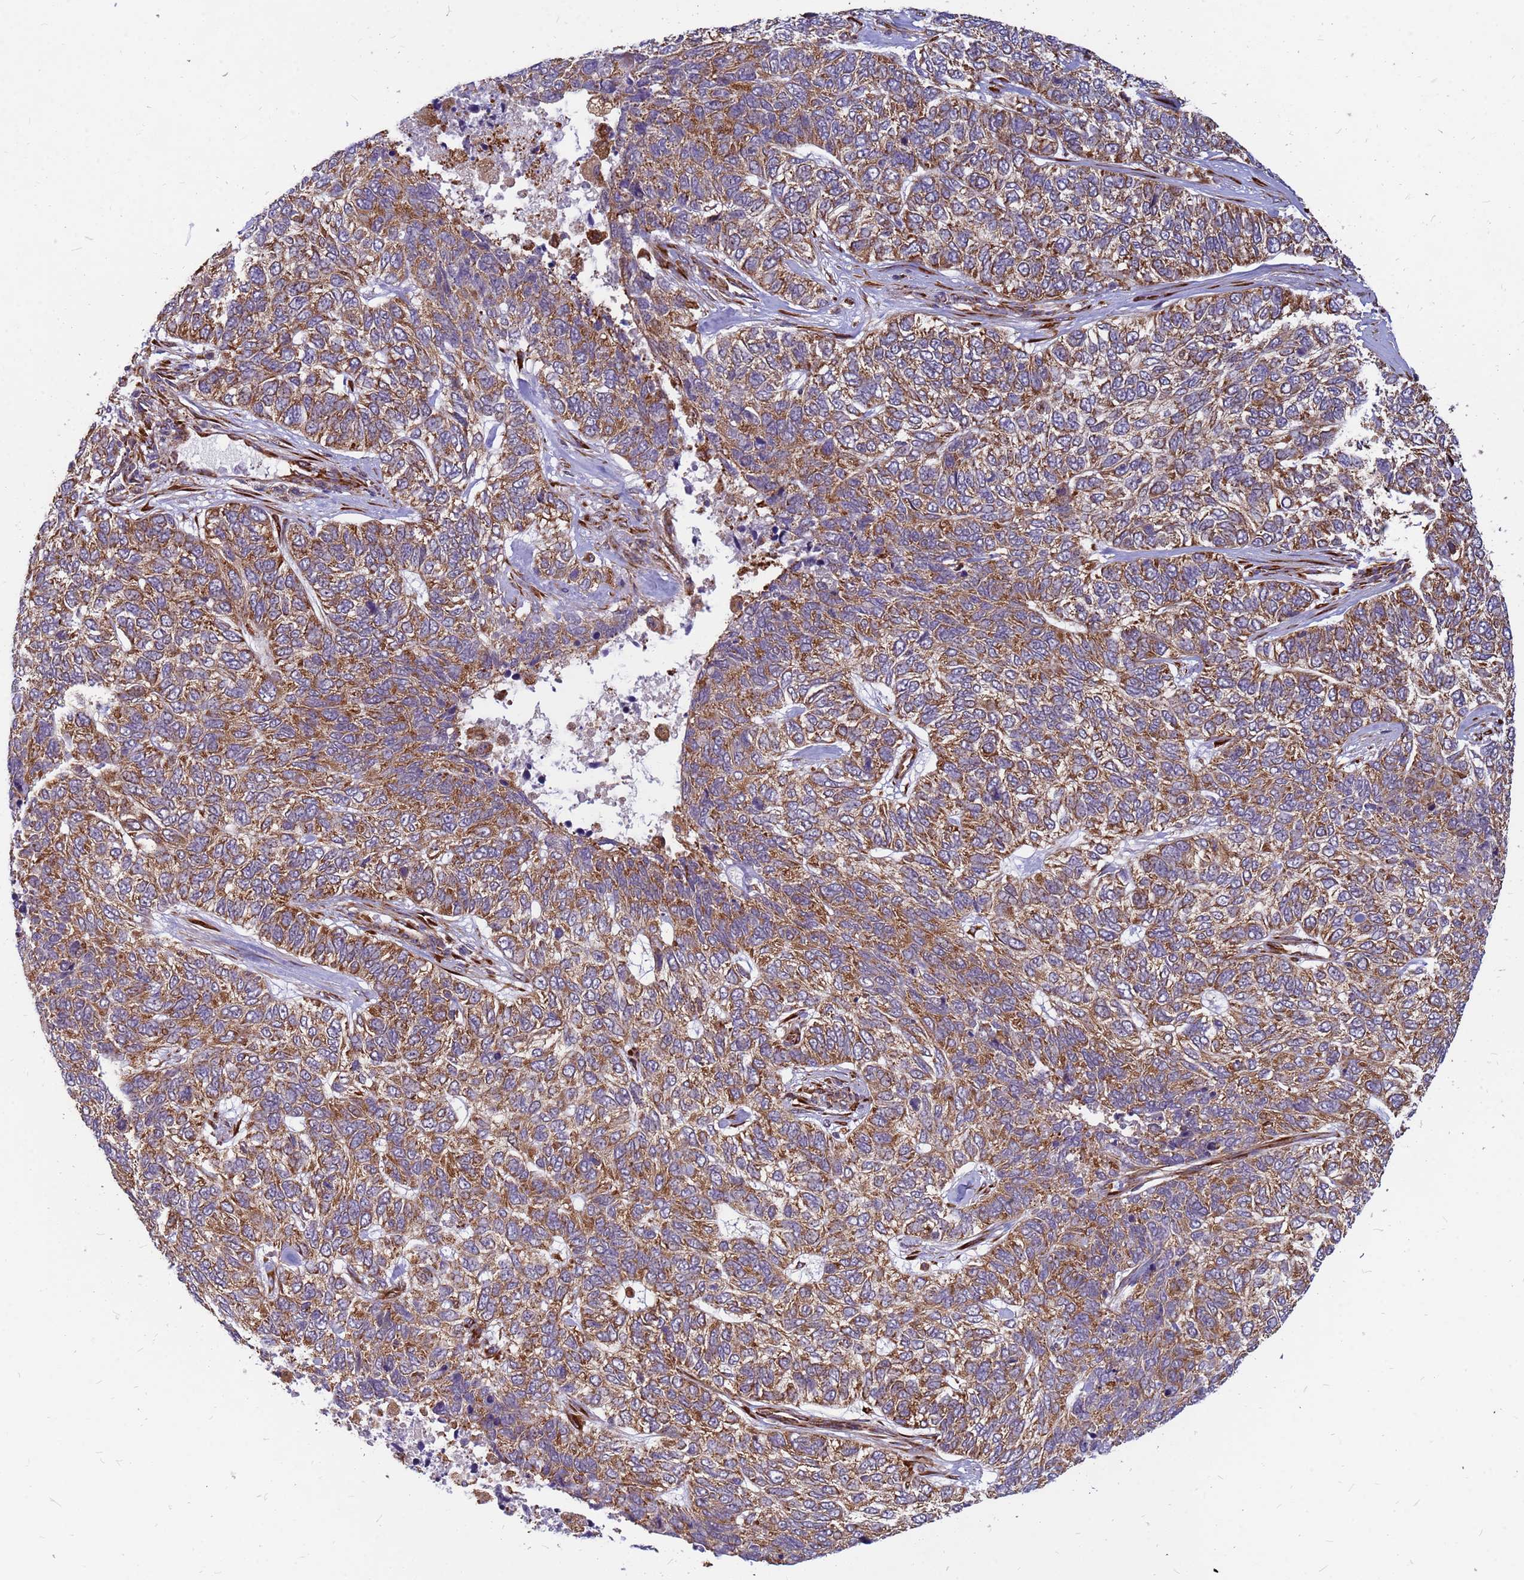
{"staining": {"intensity": "moderate", "quantity": ">75%", "location": "cytoplasmic/membranous"}, "tissue": "skin cancer", "cell_type": "Tumor cells", "image_type": "cancer", "snomed": [{"axis": "morphology", "description": "Basal cell carcinoma"}, {"axis": "topography", "description": "Skin"}], "caption": "This photomicrograph demonstrates IHC staining of human basal cell carcinoma (skin), with medium moderate cytoplasmic/membranous positivity in about >75% of tumor cells.", "gene": "RPL8", "patient": {"sex": "female", "age": 65}}